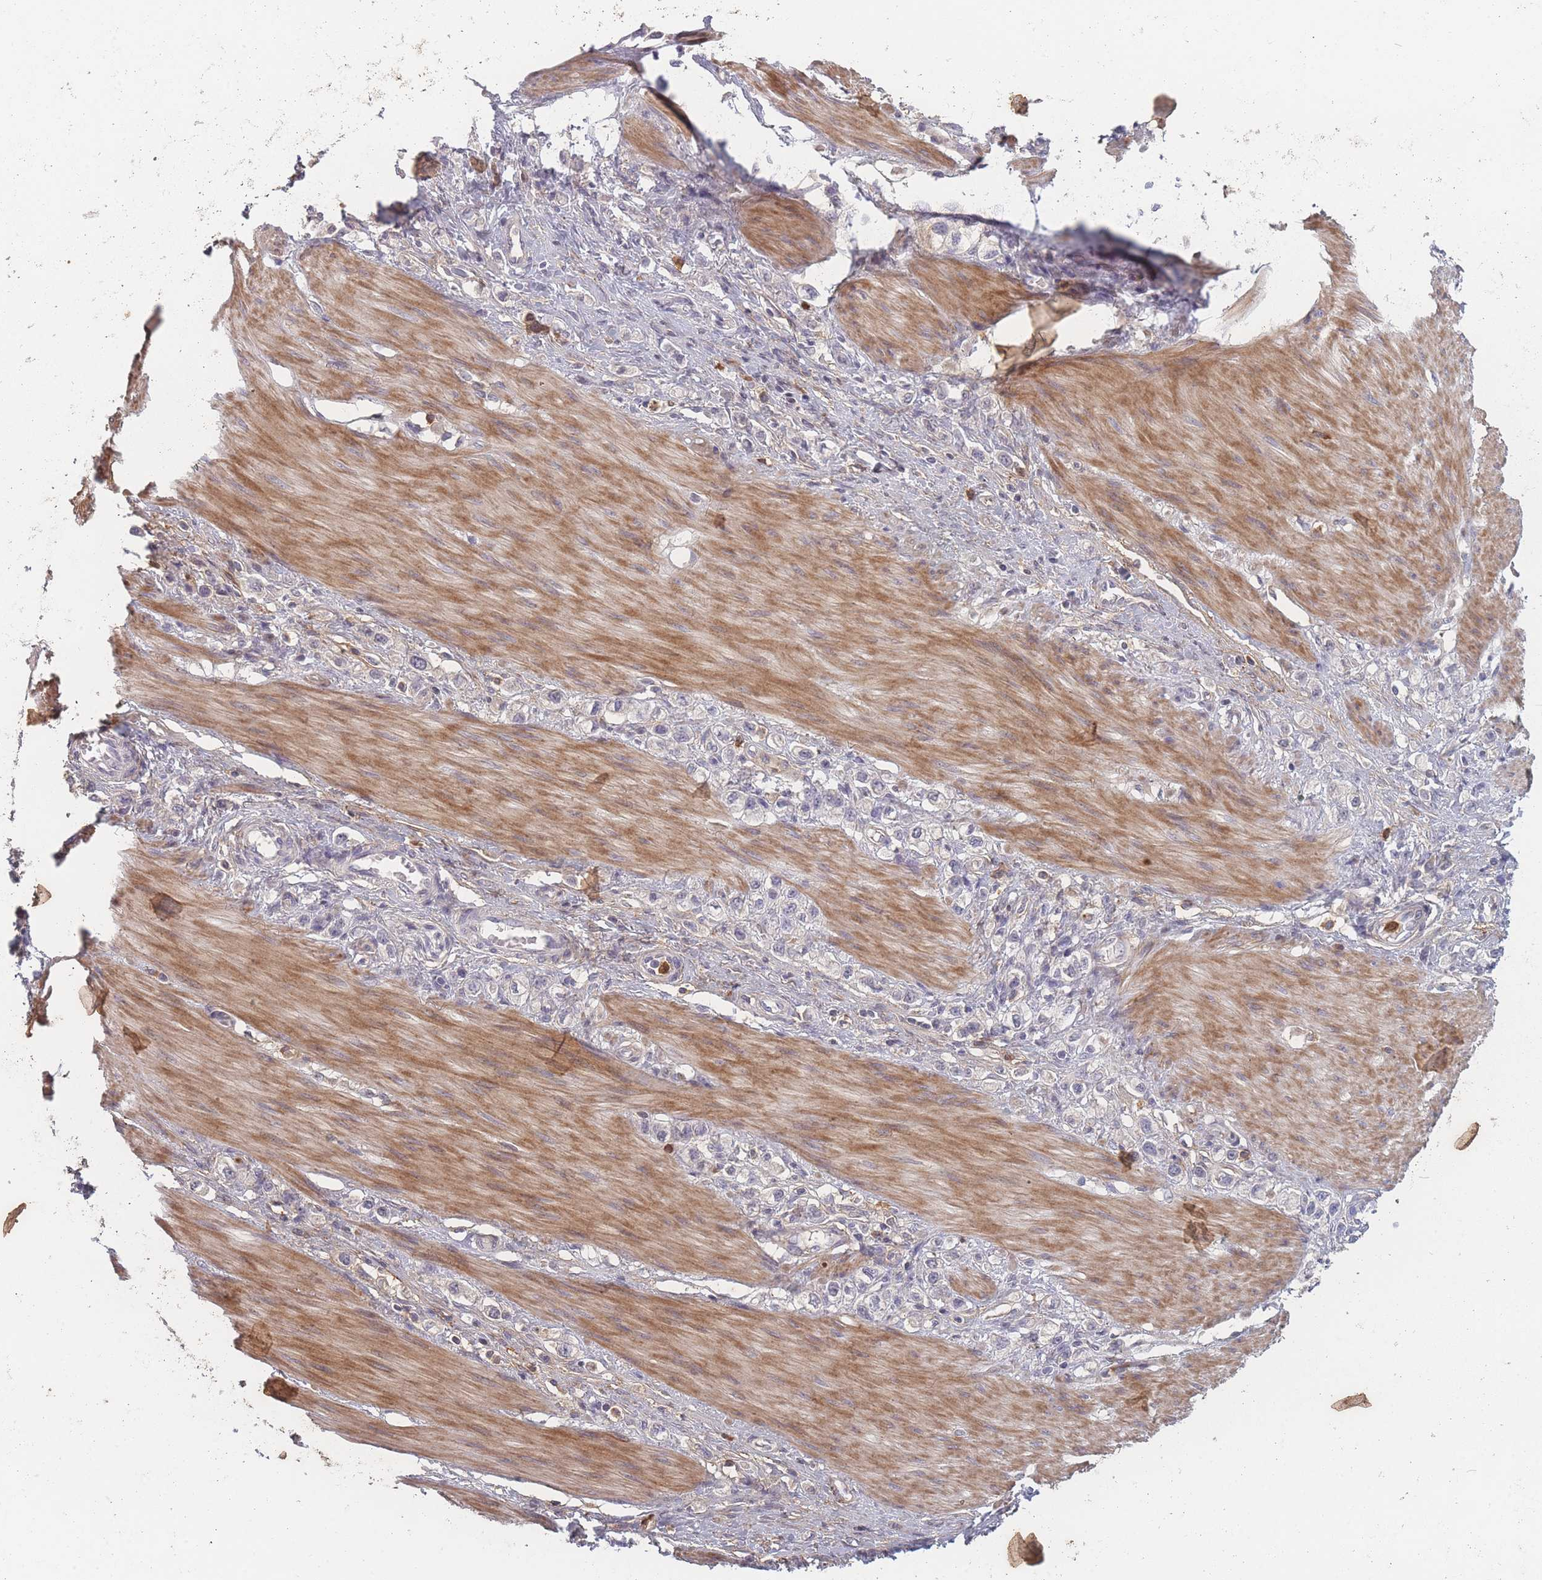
{"staining": {"intensity": "negative", "quantity": "none", "location": "none"}, "tissue": "stomach cancer", "cell_type": "Tumor cells", "image_type": "cancer", "snomed": [{"axis": "morphology", "description": "Adenocarcinoma, NOS"}, {"axis": "topography", "description": "Stomach"}], "caption": "Tumor cells are negative for brown protein staining in stomach cancer.", "gene": "BST1", "patient": {"sex": "female", "age": 65}}